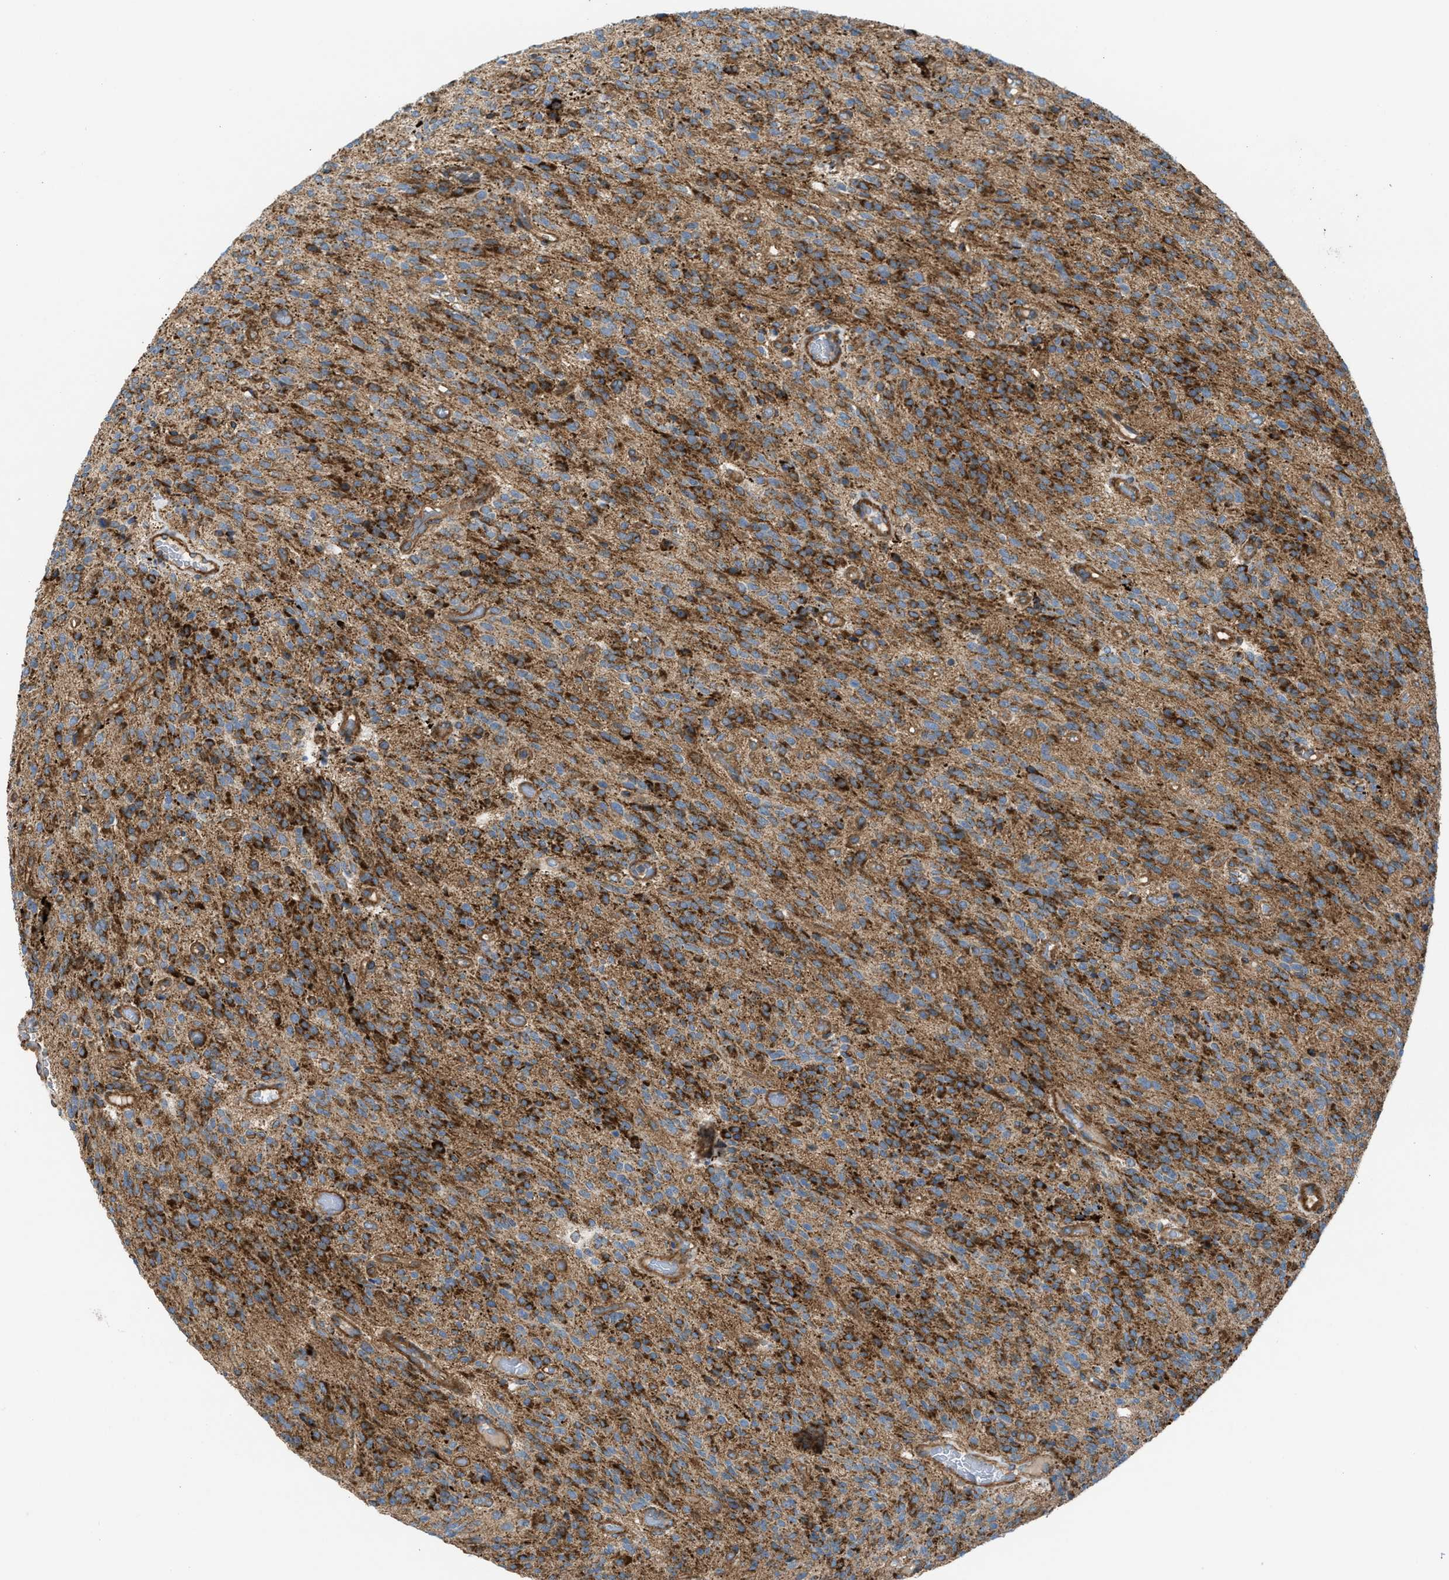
{"staining": {"intensity": "moderate", "quantity": ">75%", "location": "cytoplasmic/membranous"}, "tissue": "glioma", "cell_type": "Tumor cells", "image_type": "cancer", "snomed": [{"axis": "morphology", "description": "Glioma, malignant, High grade"}, {"axis": "topography", "description": "Brain"}], "caption": "Glioma was stained to show a protein in brown. There is medium levels of moderate cytoplasmic/membranous expression in approximately >75% of tumor cells.", "gene": "SLC10A3", "patient": {"sex": "male", "age": 34}}